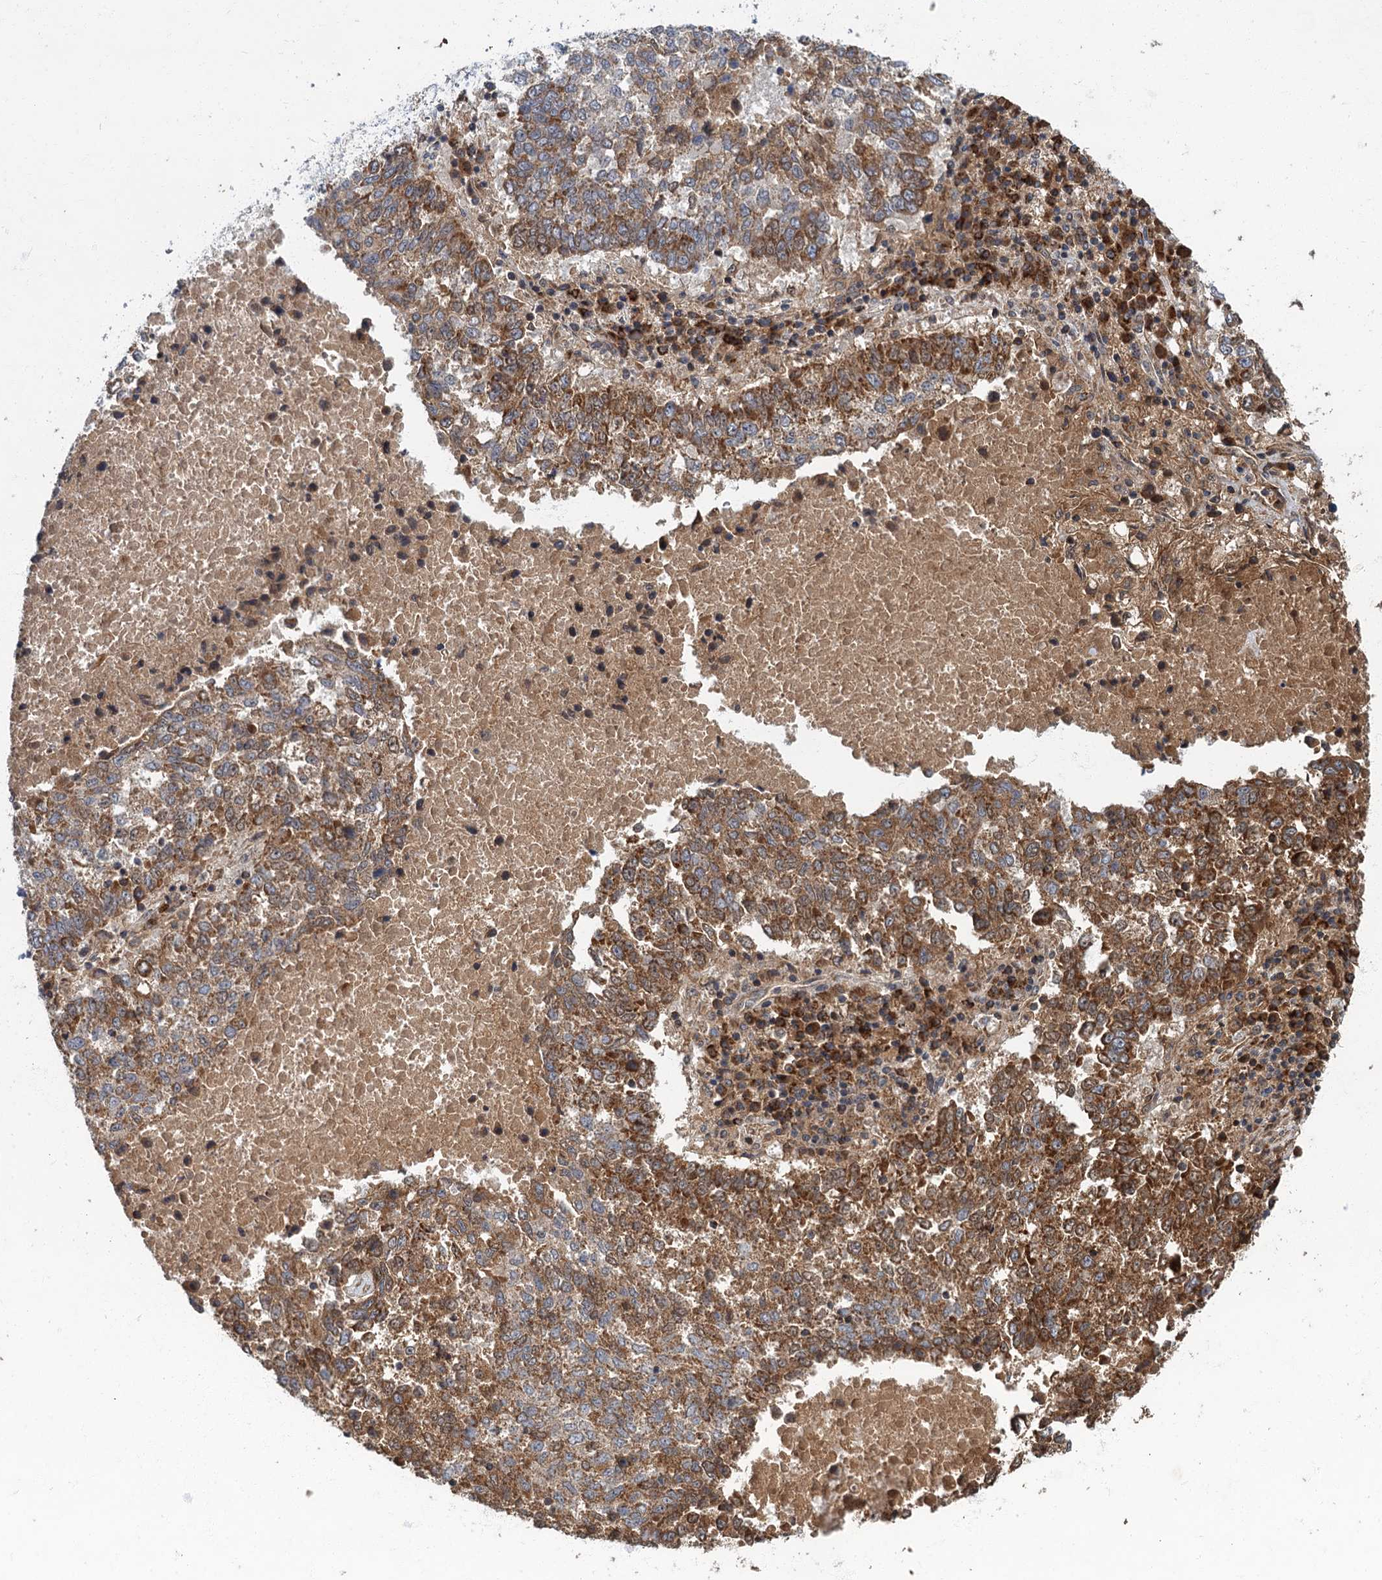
{"staining": {"intensity": "moderate", "quantity": ">75%", "location": "cytoplasmic/membranous"}, "tissue": "lung cancer", "cell_type": "Tumor cells", "image_type": "cancer", "snomed": [{"axis": "morphology", "description": "Squamous cell carcinoma, NOS"}, {"axis": "topography", "description": "Lung"}], "caption": "A brown stain highlights moderate cytoplasmic/membranous staining of a protein in lung cancer tumor cells. The staining is performed using DAB (3,3'-diaminobenzidine) brown chromogen to label protein expression. The nuclei are counter-stained blue using hematoxylin.", "gene": "SLC11A2", "patient": {"sex": "male", "age": 73}}